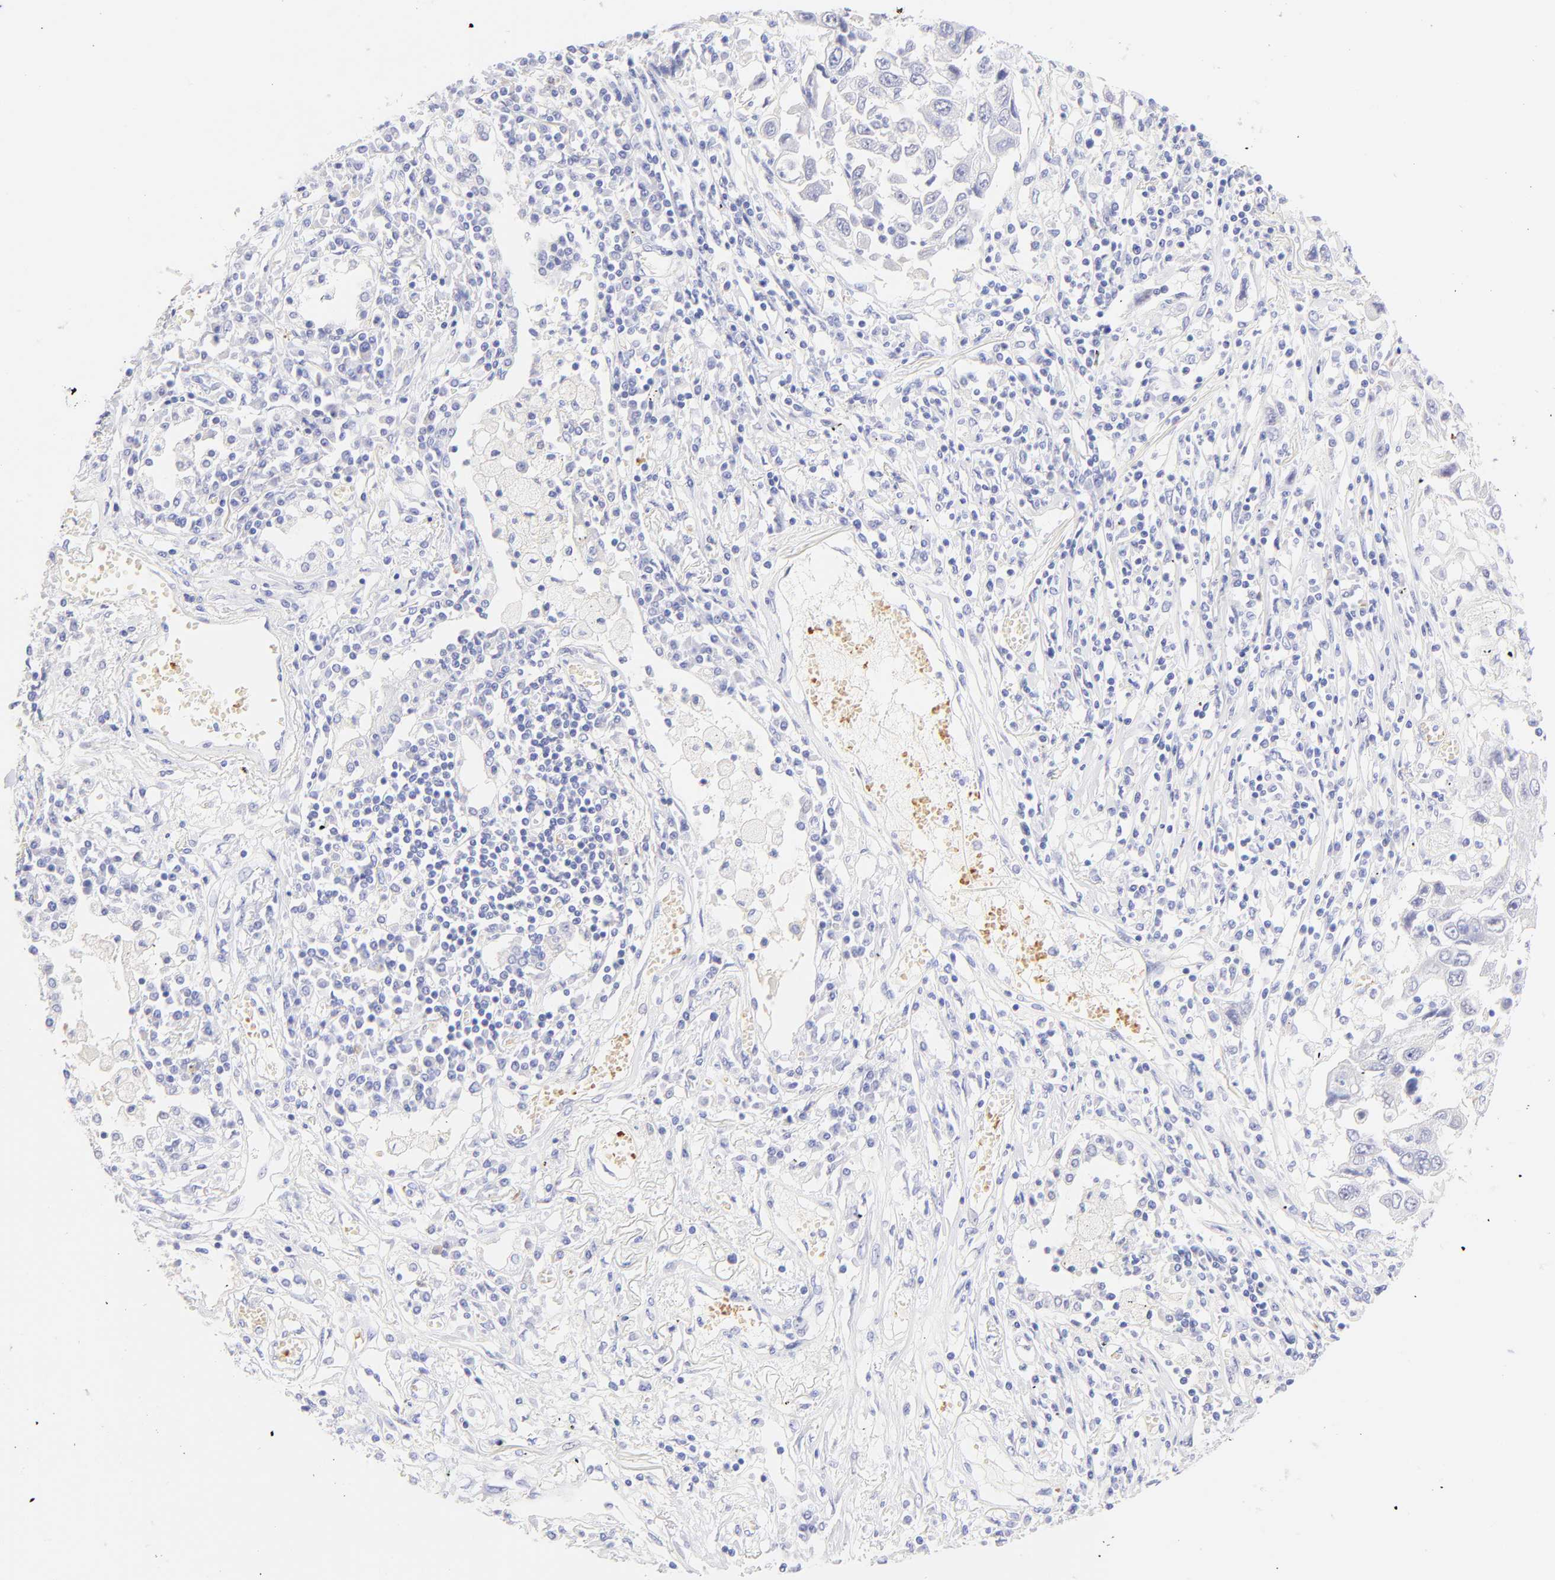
{"staining": {"intensity": "negative", "quantity": "none", "location": "none"}, "tissue": "lung cancer", "cell_type": "Tumor cells", "image_type": "cancer", "snomed": [{"axis": "morphology", "description": "Squamous cell carcinoma, NOS"}, {"axis": "topography", "description": "Lung"}], "caption": "Tumor cells are negative for brown protein staining in squamous cell carcinoma (lung).", "gene": "FRMPD3", "patient": {"sex": "male", "age": 71}}